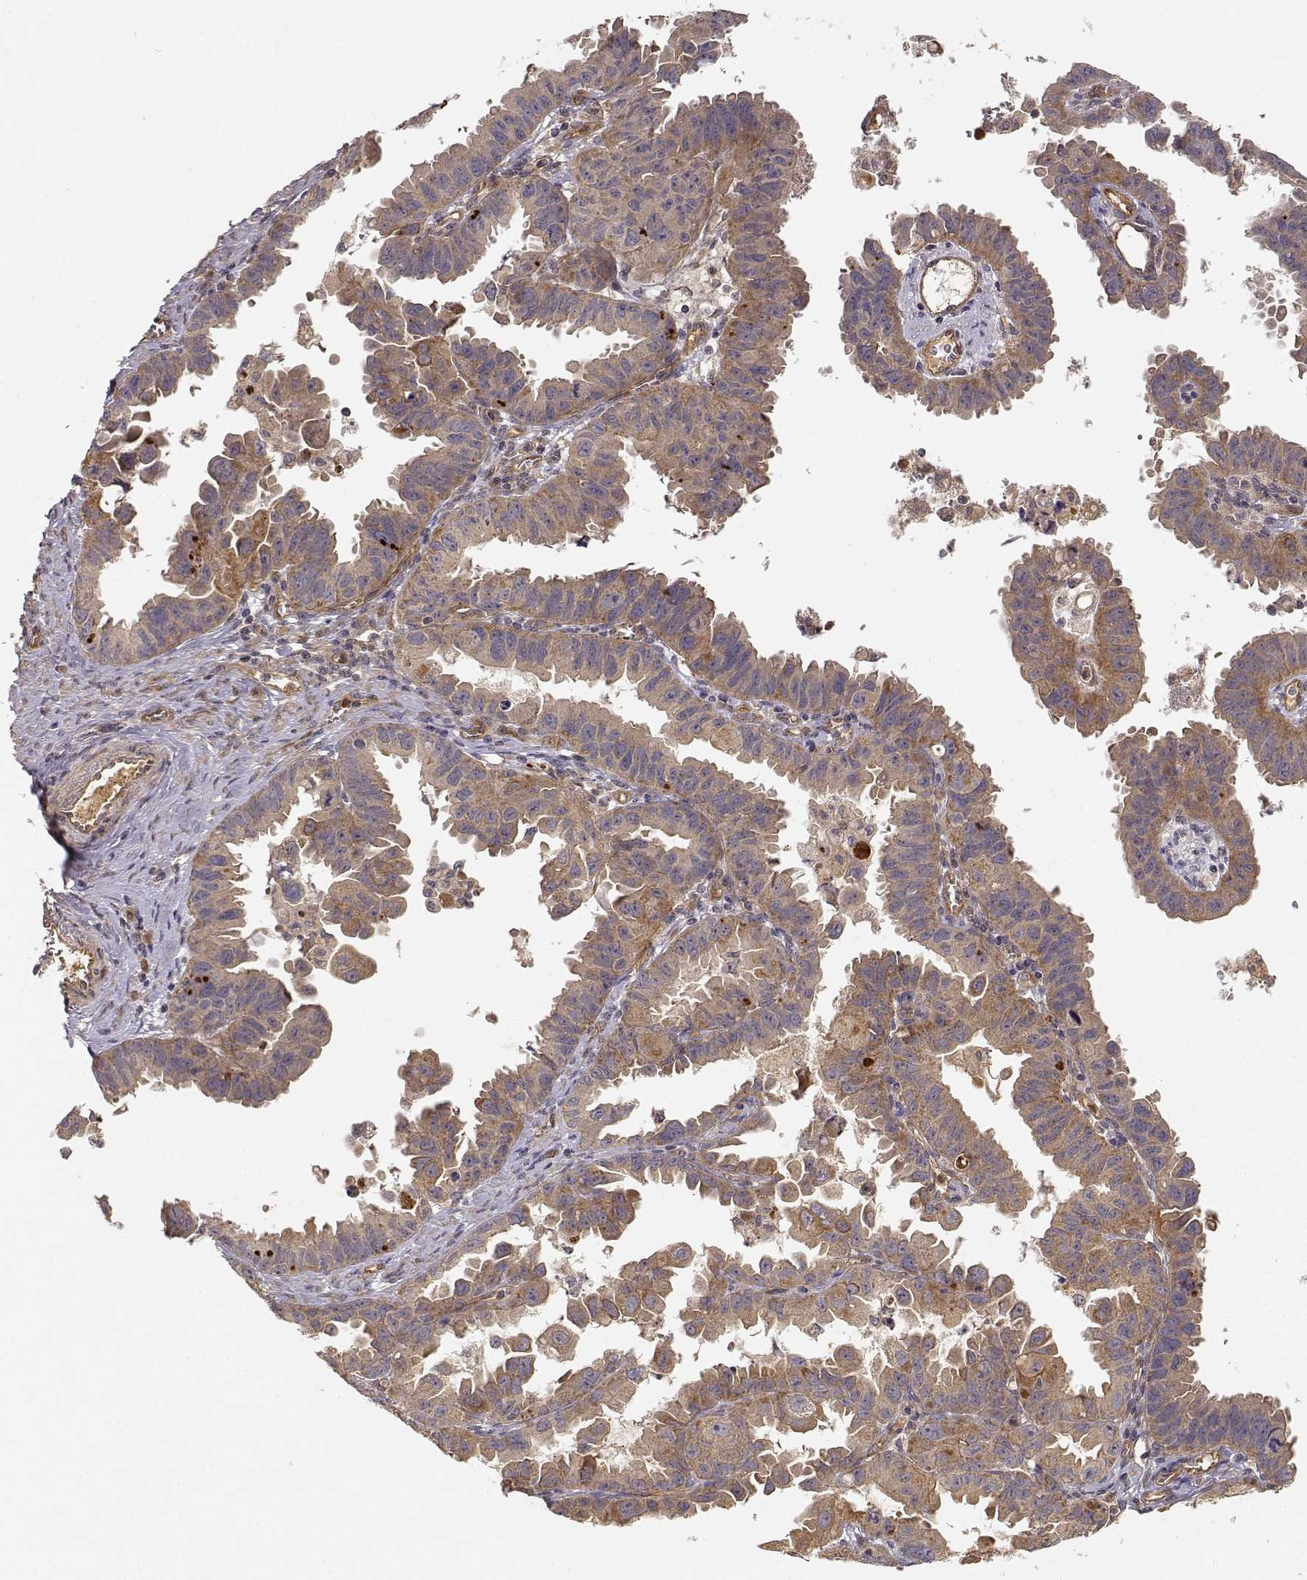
{"staining": {"intensity": "moderate", "quantity": ">75%", "location": "cytoplasmic/membranous"}, "tissue": "ovarian cancer", "cell_type": "Tumor cells", "image_type": "cancer", "snomed": [{"axis": "morphology", "description": "Carcinoma, endometroid"}, {"axis": "topography", "description": "Ovary"}], "caption": "Endometroid carcinoma (ovarian) stained for a protein exhibits moderate cytoplasmic/membranous positivity in tumor cells.", "gene": "CDK5RAP2", "patient": {"sex": "female", "age": 85}}